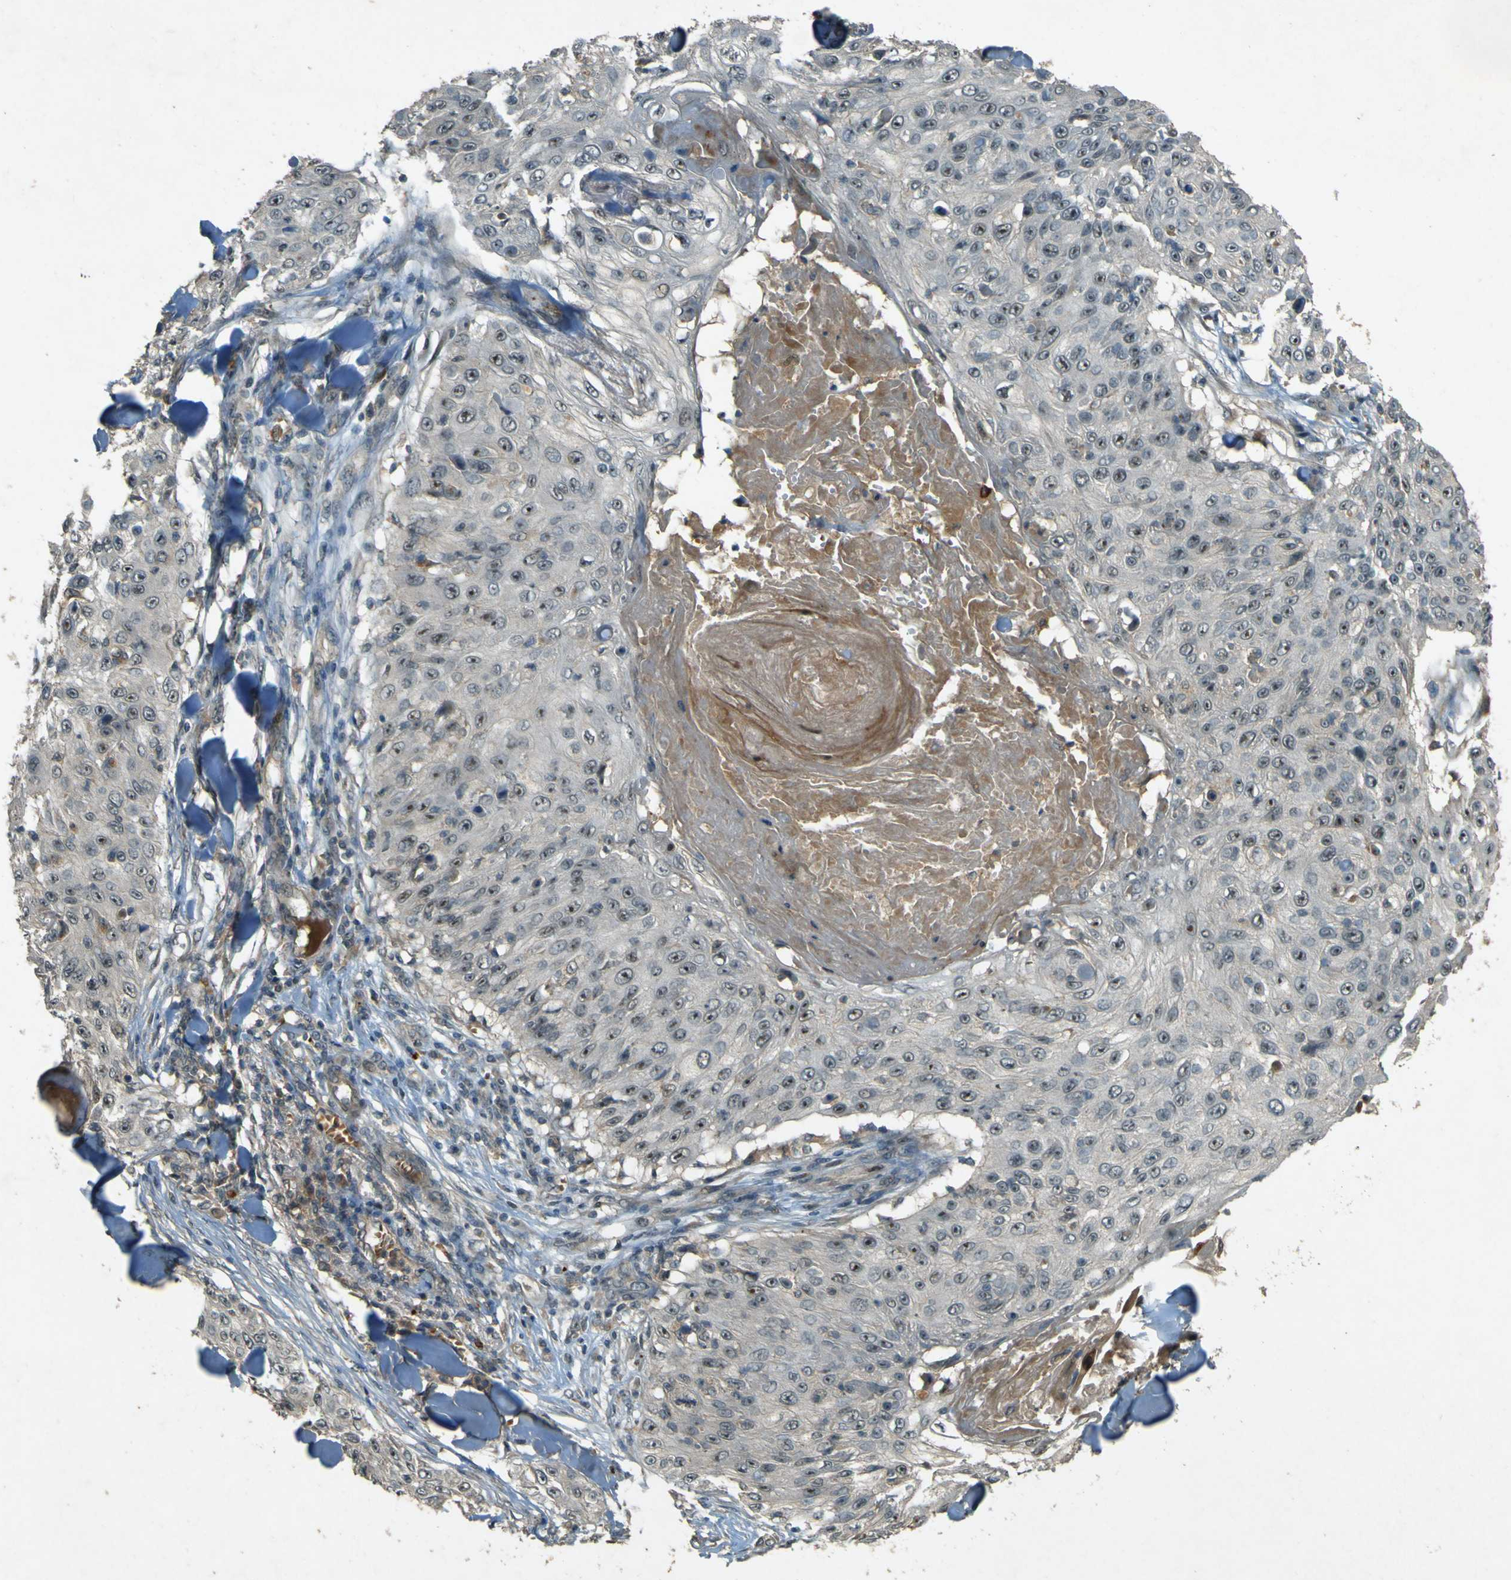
{"staining": {"intensity": "moderate", "quantity": ">75%", "location": "cytoplasmic/membranous,nuclear"}, "tissue": "skin cancer", "cell_type": "Tumor cells", "image_type": "cancer", "snomed": [{"axis": "morphology", "description": "Squamous cell carcinoma, NOS"}, {"axis": "topography", "description": "Skin"}], "caption": "Skin cancer was stained to show a protein in brown. There is medium levels of moderate cytoplasmic/membranous and nuclear expression in approximately >75% of tumor cells.", "gene": "MPDZ", "patient": {"sex": "male", "age": 86}}